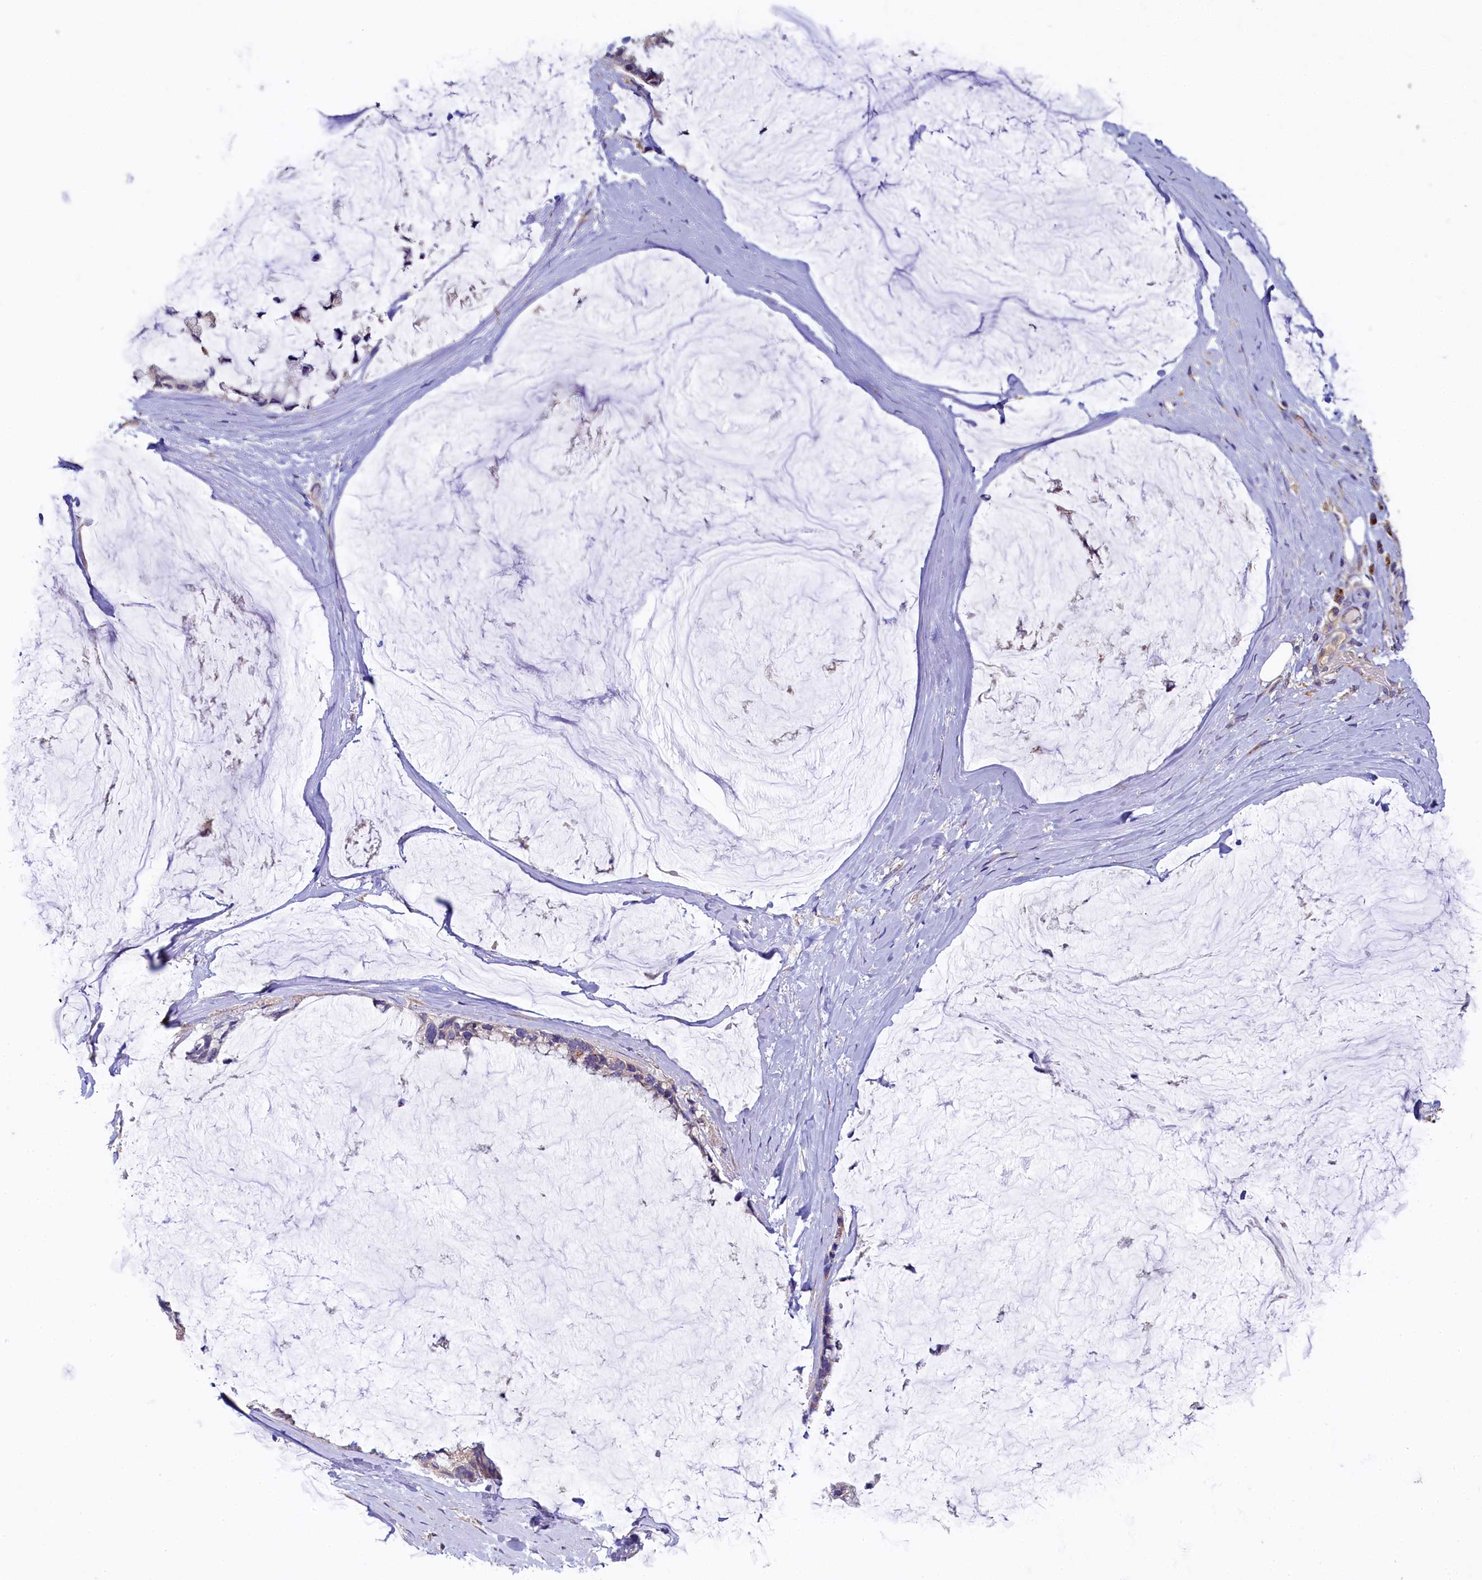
{"staining": {"intensity": "weak", "quantity": "<25%", "location": "cytoplasmic/membranous"}, "tissue": "ovarian cancer", "cell_type": "Tumor cells", "image_type": "cancer", "snomed": [{"axis": "morphology", "description": "Cystadenocarcinoma, mucinous, NOS"}, {"axis": "topography", "description": "Ovary"}], "caption": "Tumor cells are negative for protein expression in human ovarian mucinous cystadenocarcinoma.", "gene": "PPIP5K1", "patient": {"sex": "female", "age": 39}}